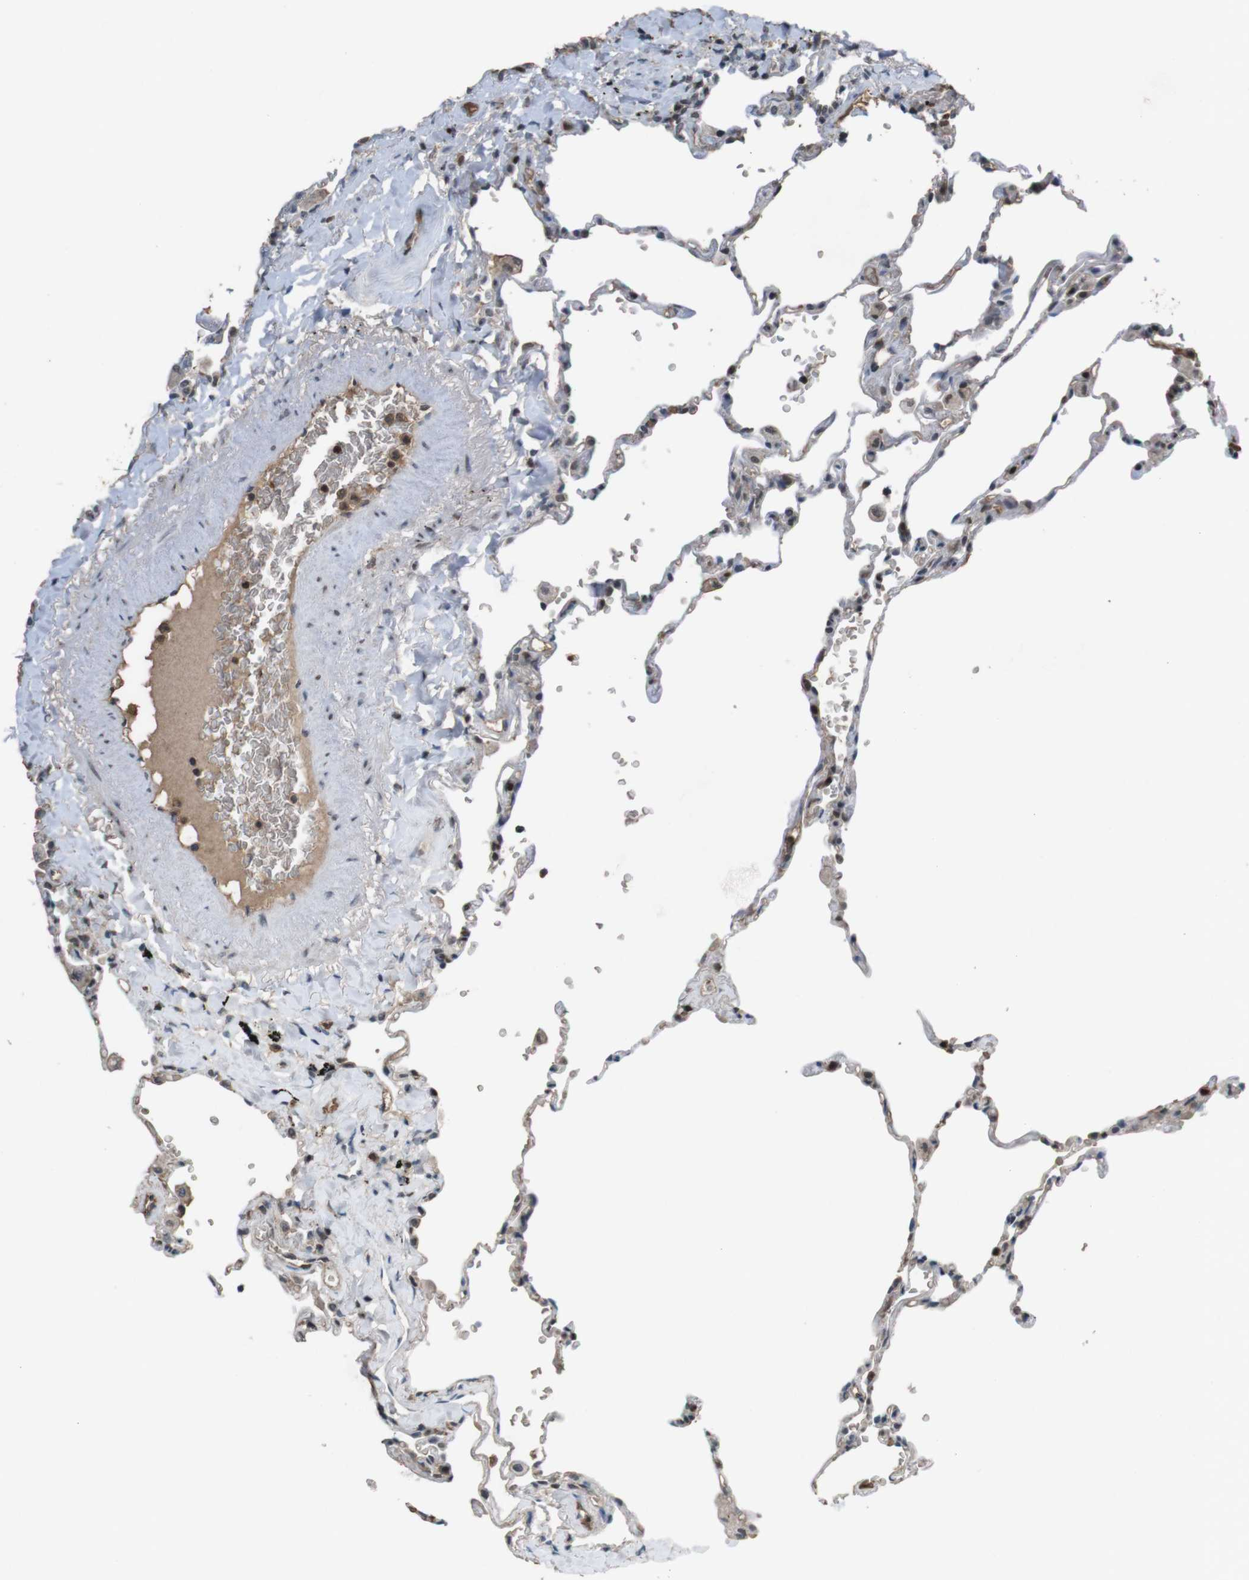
{"staining": {"intensity": "weak", "quantity": "25%-75%", "location": "nuclear"}, "tissue": "lung", "cell_type": "Alveolar cells", "image_type": "normal", "snomed": [{"axis": "morphology", "description": "Normal tissue, NOS"}, {"axis": "topography", "description": "Lung"}], "caption": "Protein expression analysis of benign lung demonstrates weak nuclear positivity in approximately 25%-75% of alveolar cells.", "gene": "SUB1", "patient": {"sex": "male", "age": 59}}